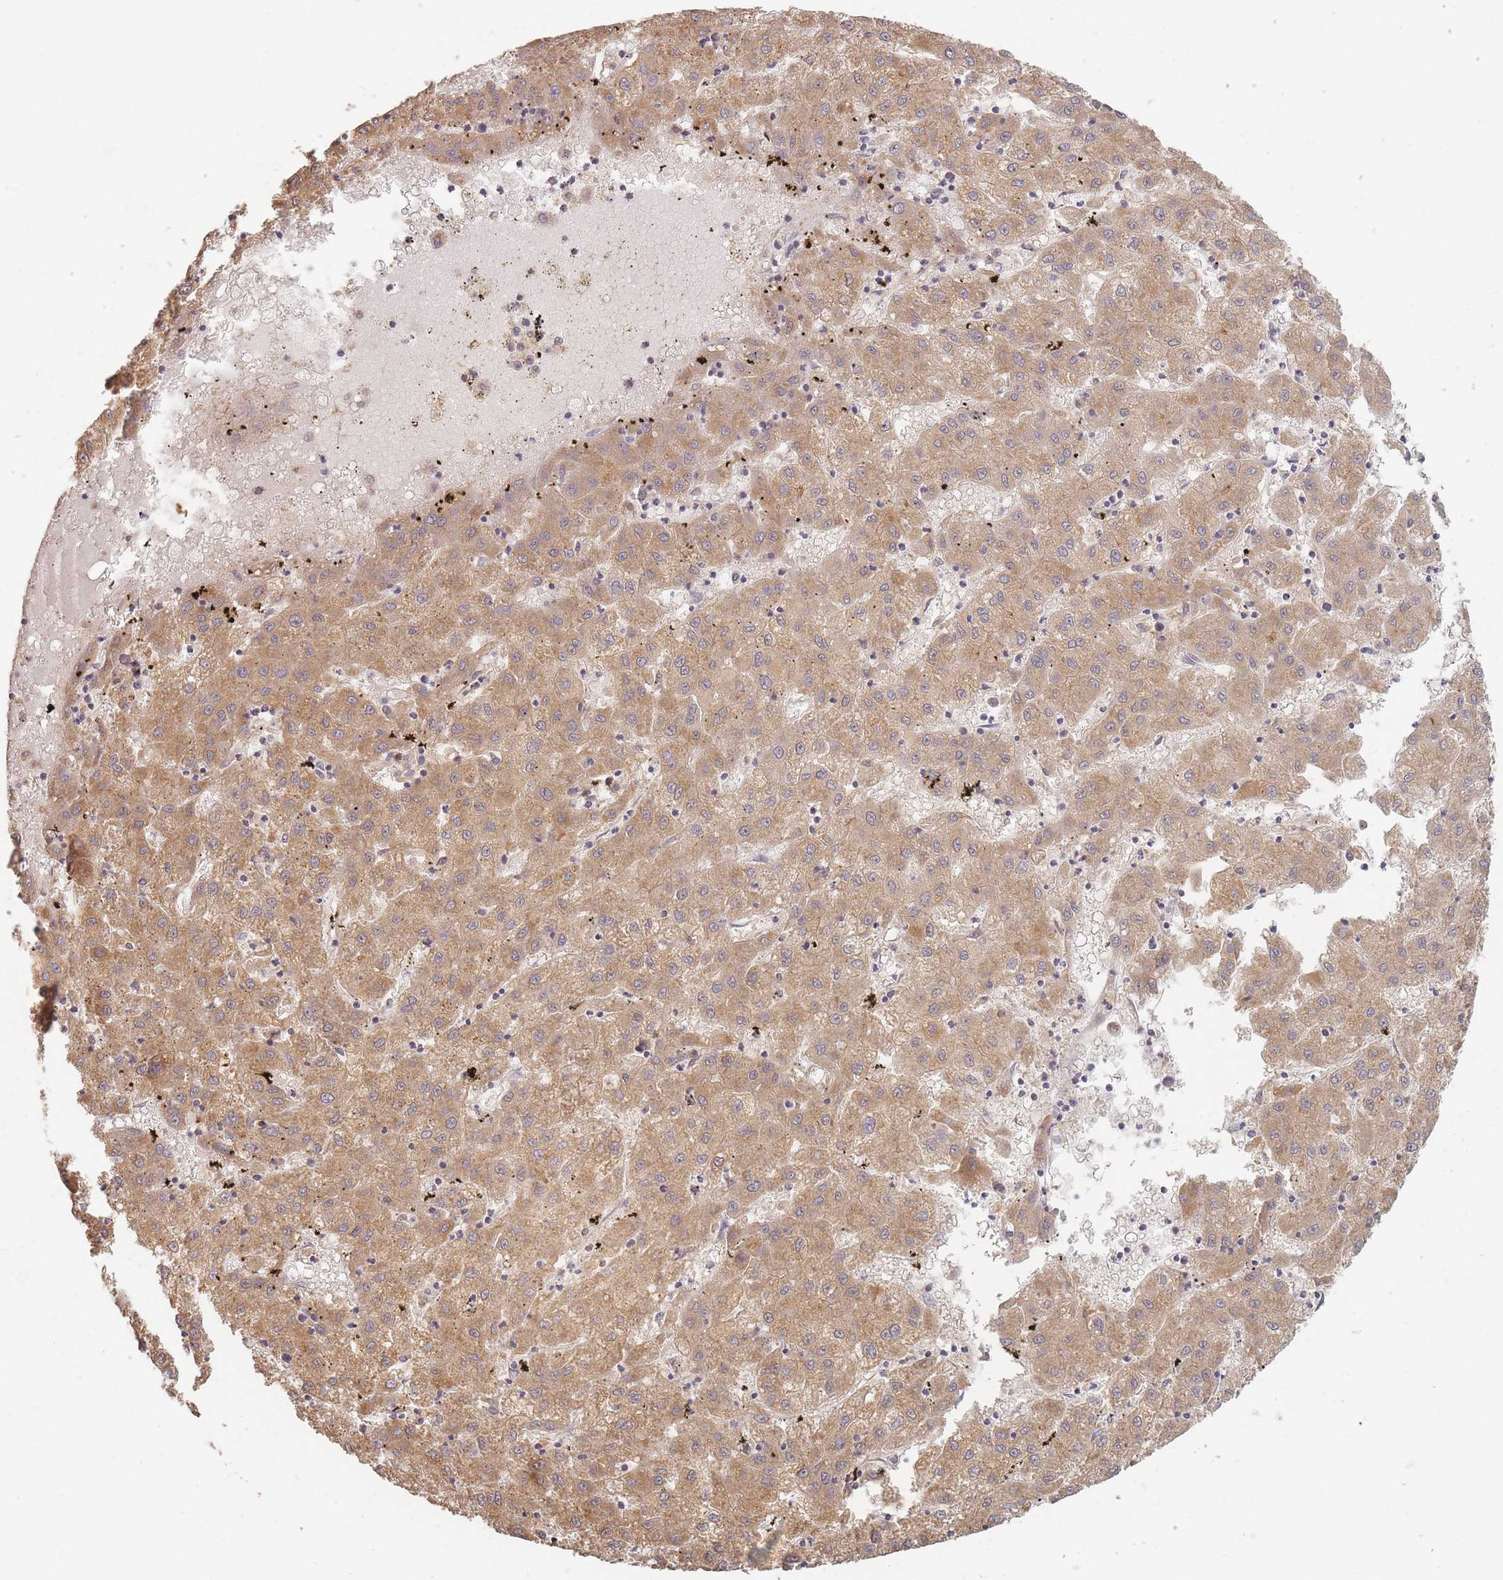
{"staining": {"intensity": "moderate", "quantity": ">75%", "location": "cytoplasmic/membranous"}, "tissue": "liver cancer", "cell_type": "Tumor cells", "image_type": "cancer", "snomed": [{"axis": "morphology", "description": "Carcinoma, Hepatocellular, NOS"}, {"axis": "topography", "description": "Liver"}], "caption": "Liver hepatocellular carcinoma stained with a protein marker reveals moderate staining in tumor cells.", "gene": "MRPS6", "patient": {"sex": "male", "age": 72}}